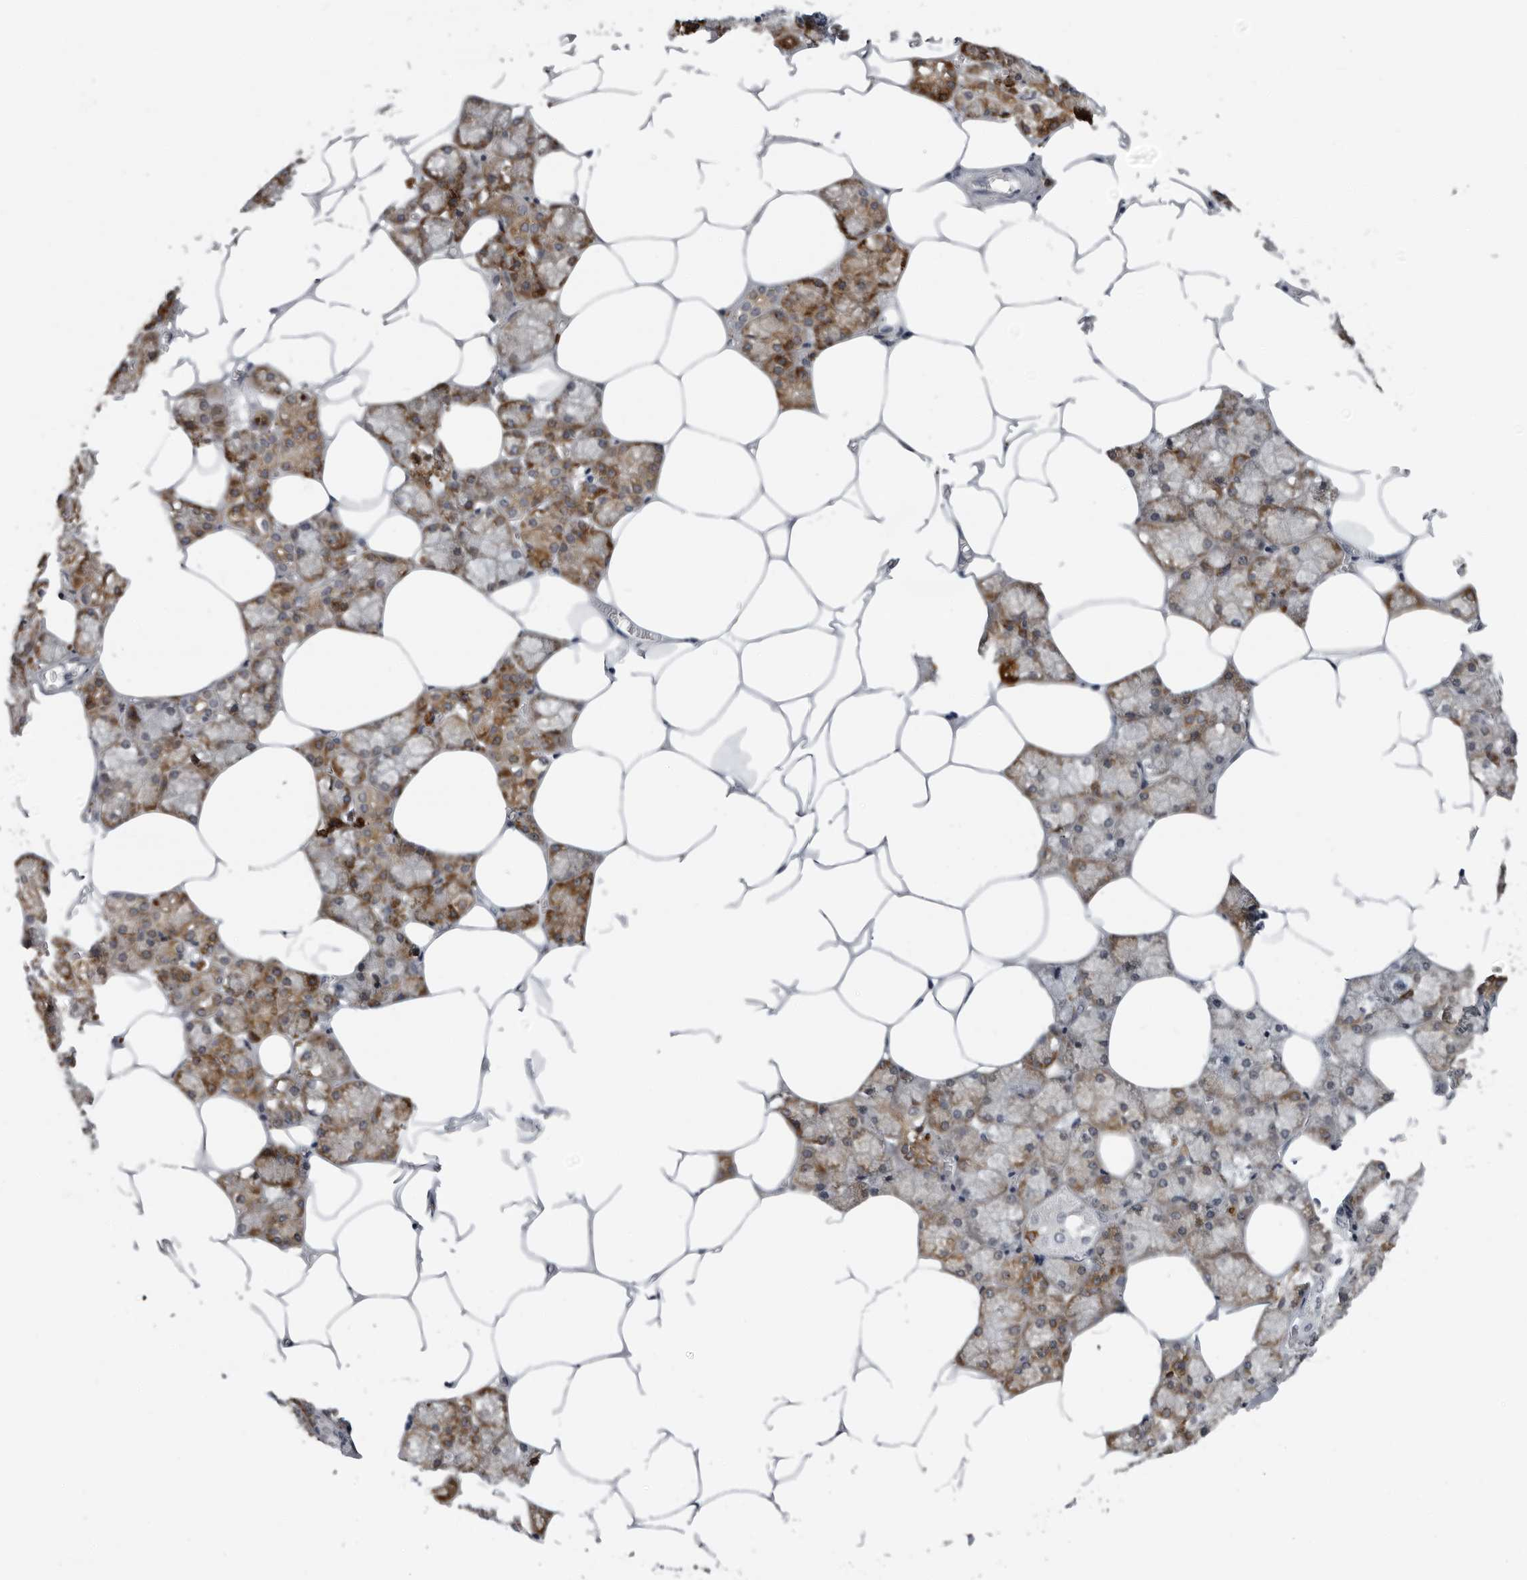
{"staining": {"intensity": "moderate", "quantity": "25%-75%", "location": "cytoplasmic/membranous"}, "tissue": "salivary gland", "cell_type": "Glandular cells", "image_type": "normal", "snomed": [{"axis": "morphology", "description": "Normal tissue, NOS"}, {"axis": "topography", "description": "Salivary gland"}], "caption": "Immunohistochemical staining of normal human salivary gland shows moderate cytoplasmic/membranous protein positivity in approximately 25%-75% of glandular cells.", "gene": "ALPK2", "patient": {"sex": "male", "age": 62}}